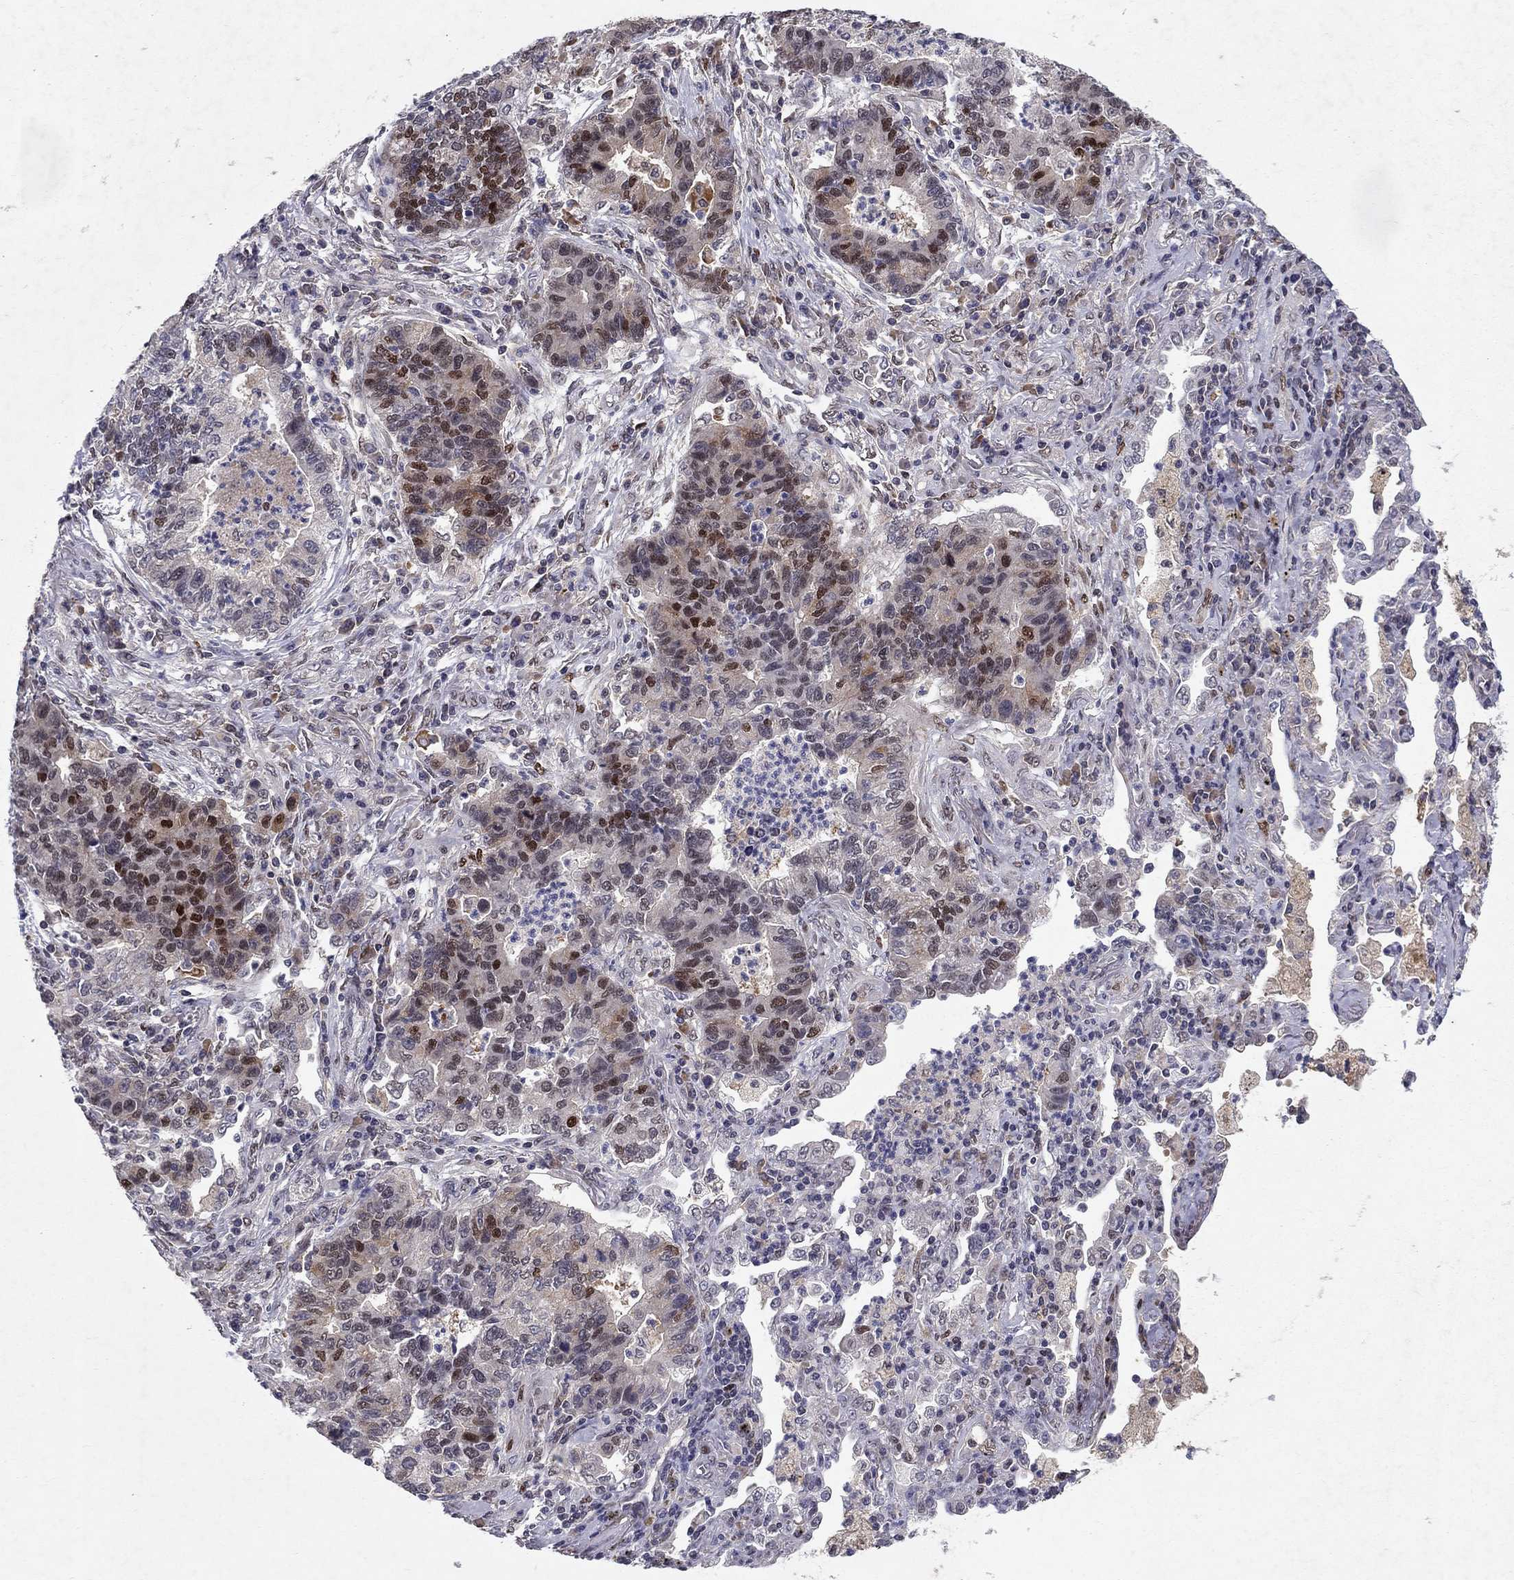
{"staining": {"intensity": "strong", "quantity": "<25%", "location": "nuclear"}, "tissue": "lung cancer", "cell_type": "Tumor cells", "image_type": "cancer", "snomed": [{"axis": "morphology", "description": "Adenocarcinoma, NOS"}, {"axis": "topography", "description": "Lung"}], "caption": "DAB immunohistochemical staining of lung cancer displays strong nuclear protein staining in approximately <25% of tumor cells. Using DAB (brown) and hematoxylin (blue) stains, captured at high magnification using brightfield microscopy.", "gene": "CRTC1", "patient": {"sex": "female", "age": 57}}